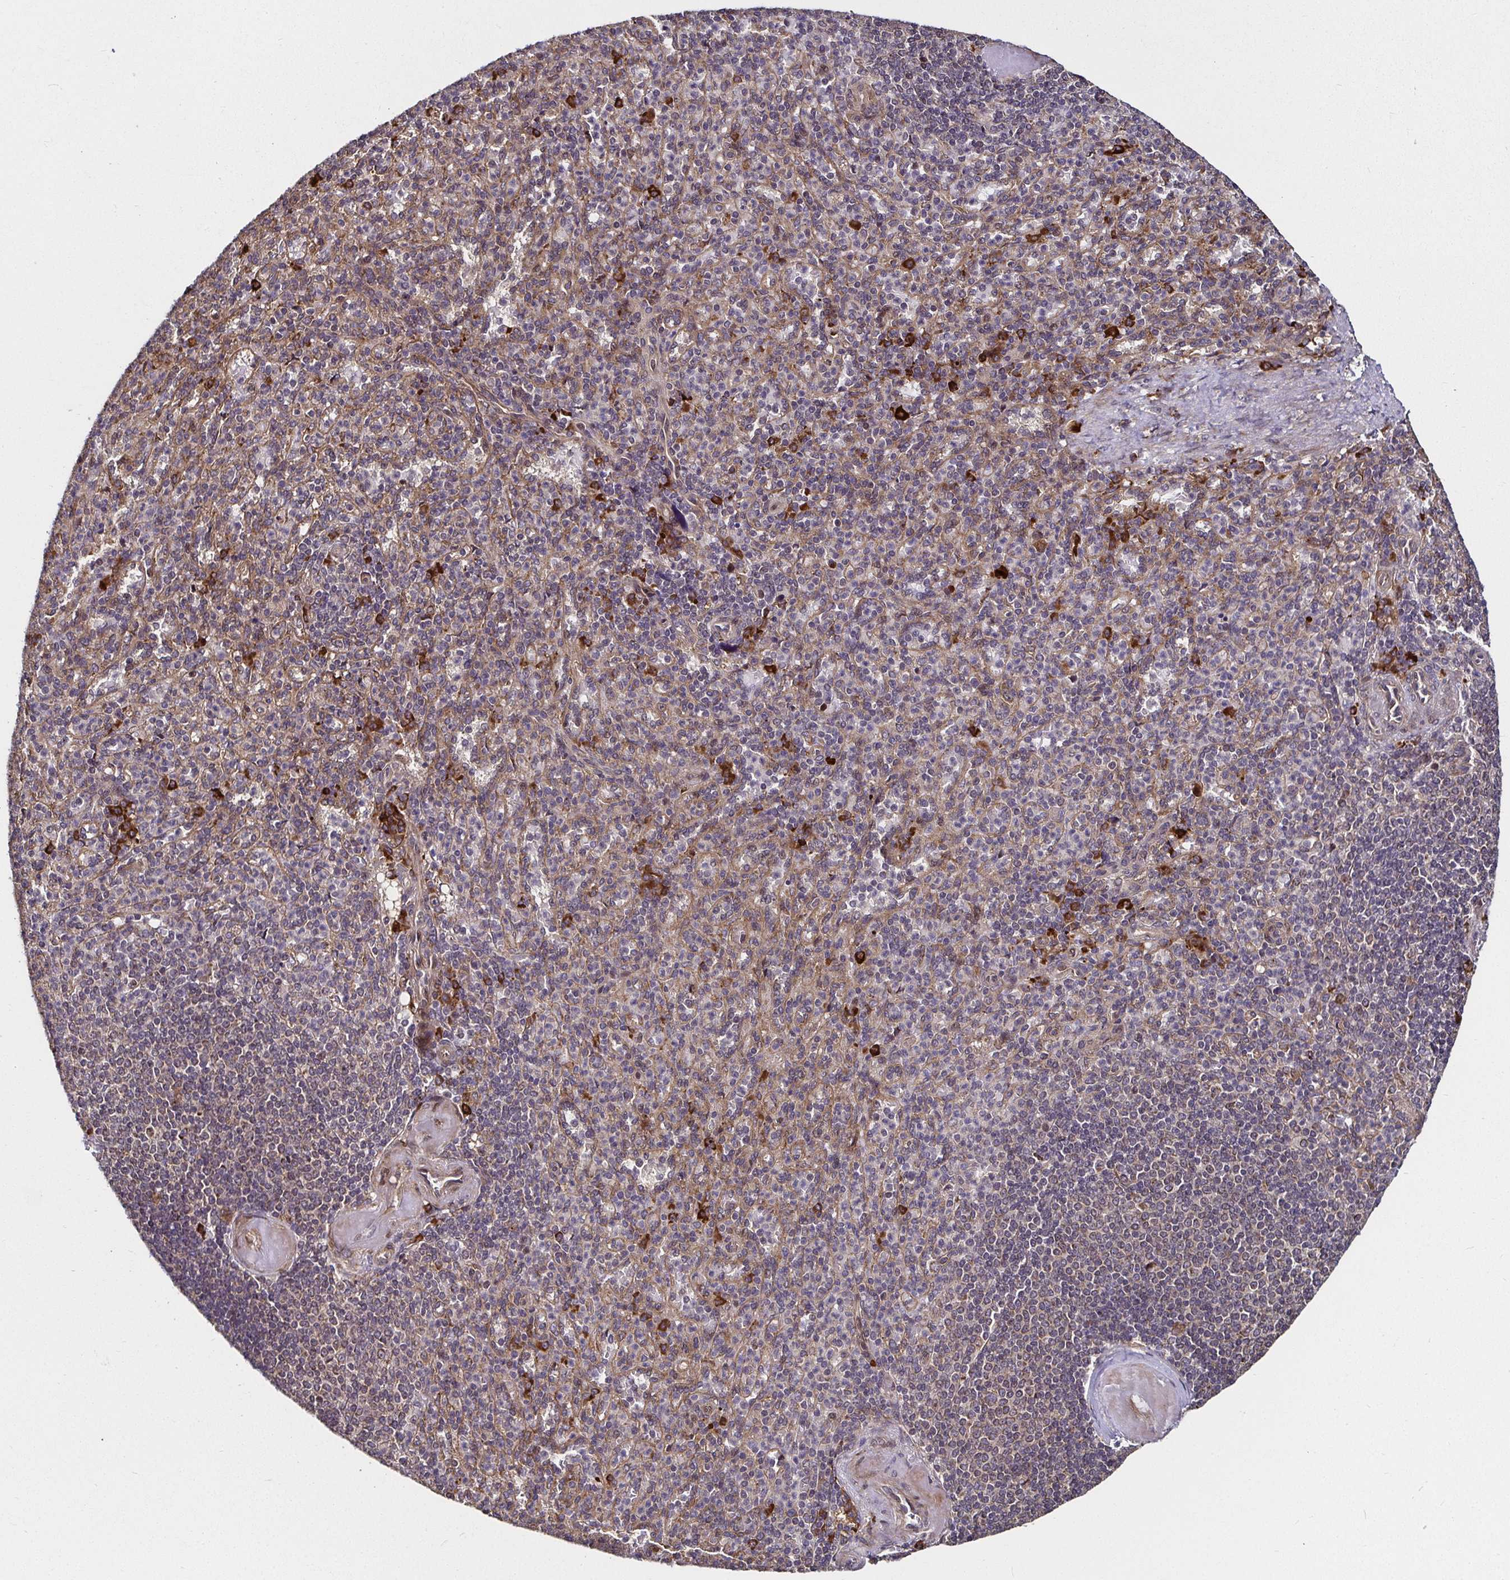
{"staining": {"intensity": "strong", "quantity": "<25%", "location": "cytoplasmic/membranous"}, "tissue": "spleen", "cell_type": "Cells in red pulp", "image_type": "normal", "snomed": [{"axis": "morphology", "description": "Normal tissue, NOS"}, {"axis": "topography", "description": "Spleen"}], "caption": "Unremarkable spleen exhibits strong cytoplasmic/membranous expression in about <25% of cells in red pulp, visualized by immunohistochemistry.", "gene": "MLST8", "patient": {"sex": "female", "age": 74}}